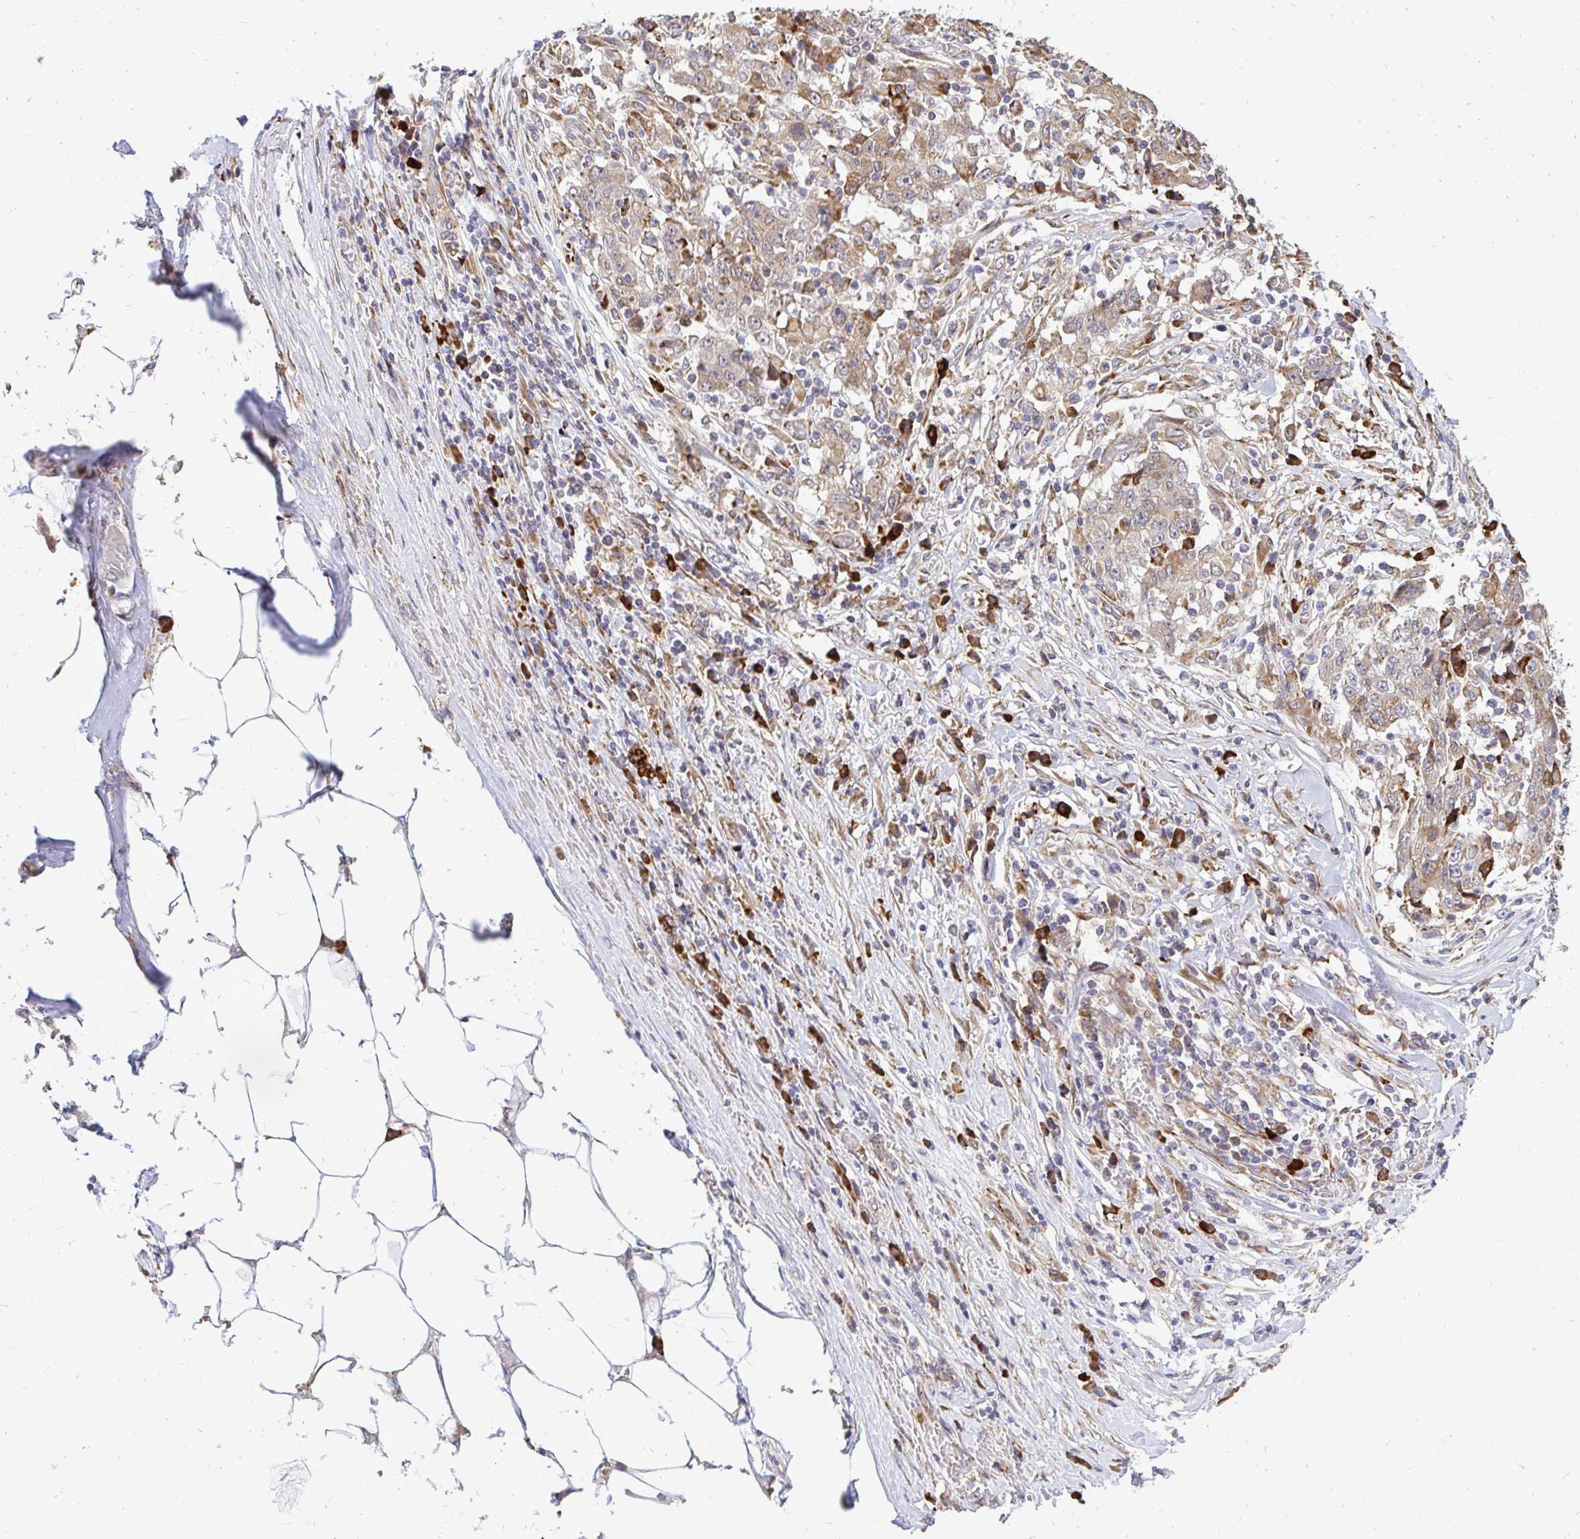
{"staining": {"intensity": "moderate", "quantity": ">75%", "location": "cytoplasmic/membranous"}, "tissue": "stomach cancer", "cell_type": "Tumor cells", "image_type": "cancer", "snomed": [{"axis": "morphology", "description": "Adenocarcinoma, NOS"}, {"axis": "topography", "description": "Stomach"}], "caption": "This is an image of immunohistochemistry staining of stomach cancer, which shows moderate positivity in the cytoplasmic/membranous of tumor cells.", "gene": "NAALAD2", "patient": {"sex": "male", "age": 59}}